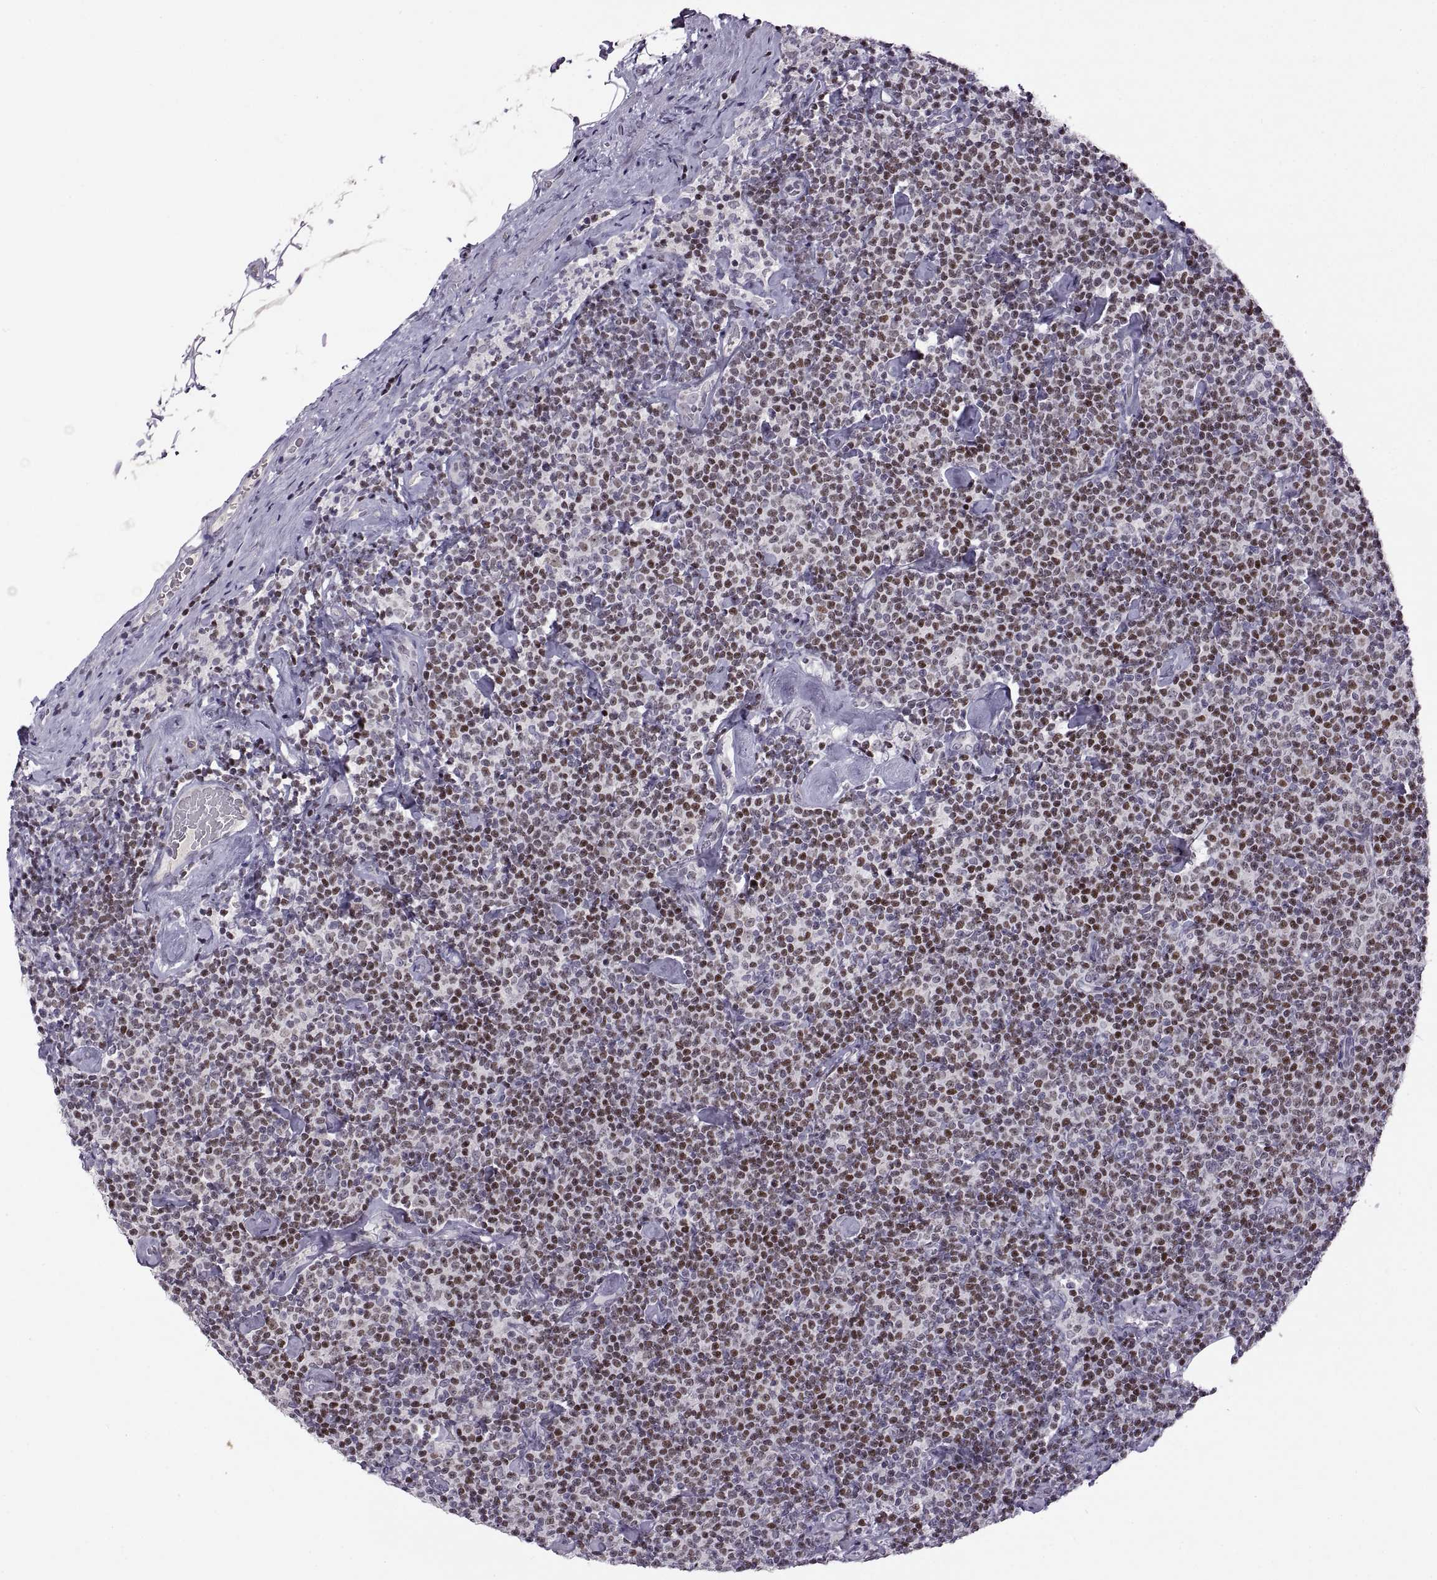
{"staining": {"intensity": "moderate", "quantity": "25%-75%", "location": "nuclear"}, "tissue": "lymphoma", "cell_type": "Tumor cells", "image_type": "cancer", "snomed": [{"axis": "morphology", "description": "Malignant lymphoma, non-Hodgkin's type, Low grade"}, {"axis": "topography", "description": "Lymph node"}], "caption": "IHC histopathology image of neoplastic tissue: lymphoma stained using IHC displays medium levels of moderate protein expression localized specifically in the nuclear of tumor cells, appearing as a nuclear brown color.", "gene": "NEK2", "patient": {"sex": "male", "age": 81}}